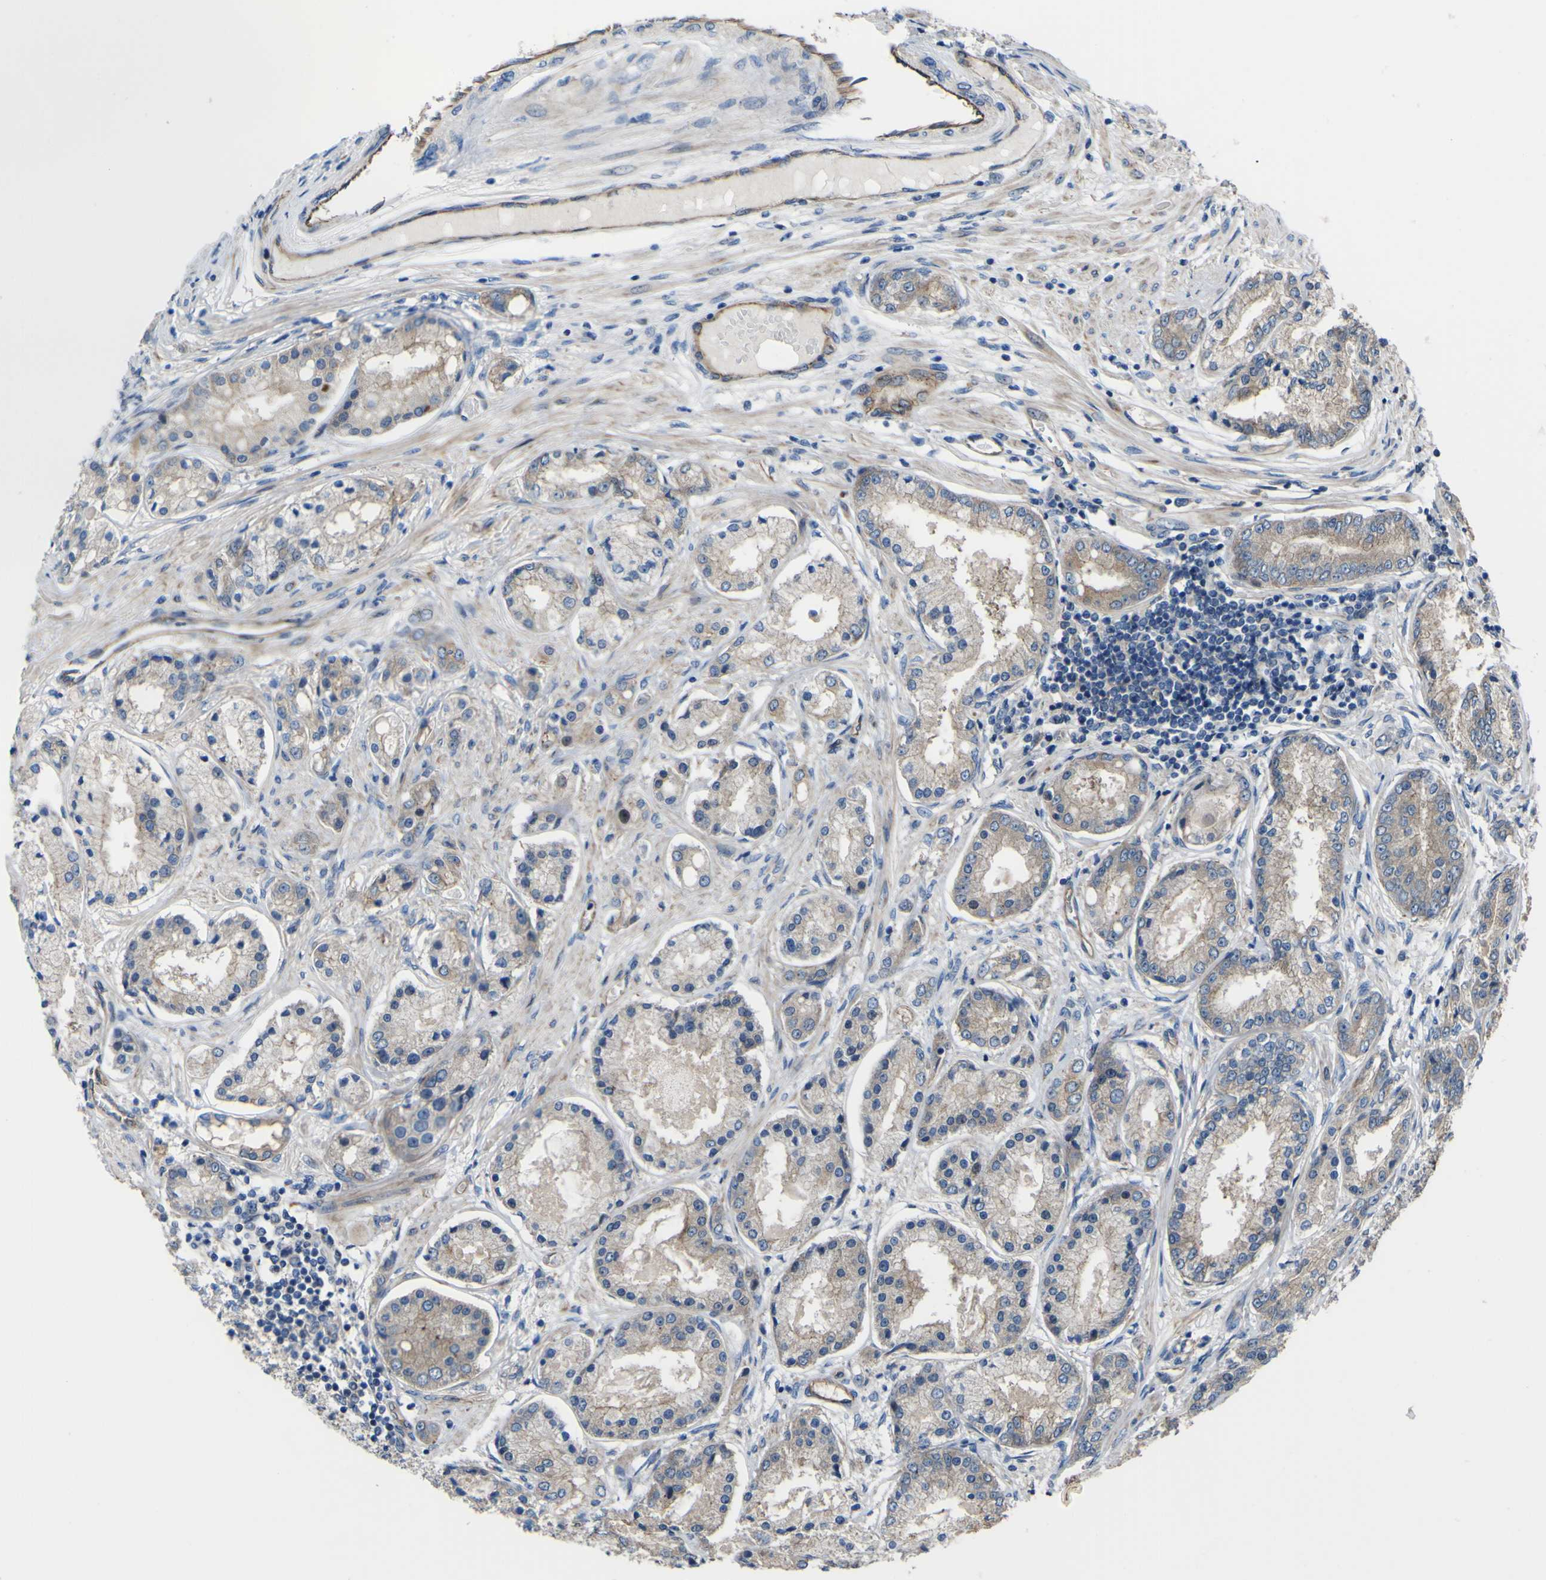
{"staining": {"intensity": "weak", "quantity": ">75%", "location": "cytoplasmic/membranous"}, "tissue": "prostate cancer", "cell_type": "Tumor cells", "image_type": "cancer", "snomed": [{"axis": "morphology", "description": "Adenocarcinoma, High grade"}, {"axis": "topography", "description": "Prostate"}], "caption": "Tumor cells demonstrate low levels of weak cytoplasmic/membranous expression in about >75% of cells in human prostate cancer (adenocarcinoma (high-grade)). (brown staining indicates protein expression, while blue staining denotes nuclei).", "gene": "FBXO30", "patient": {"sex": "male", "age": 59}}